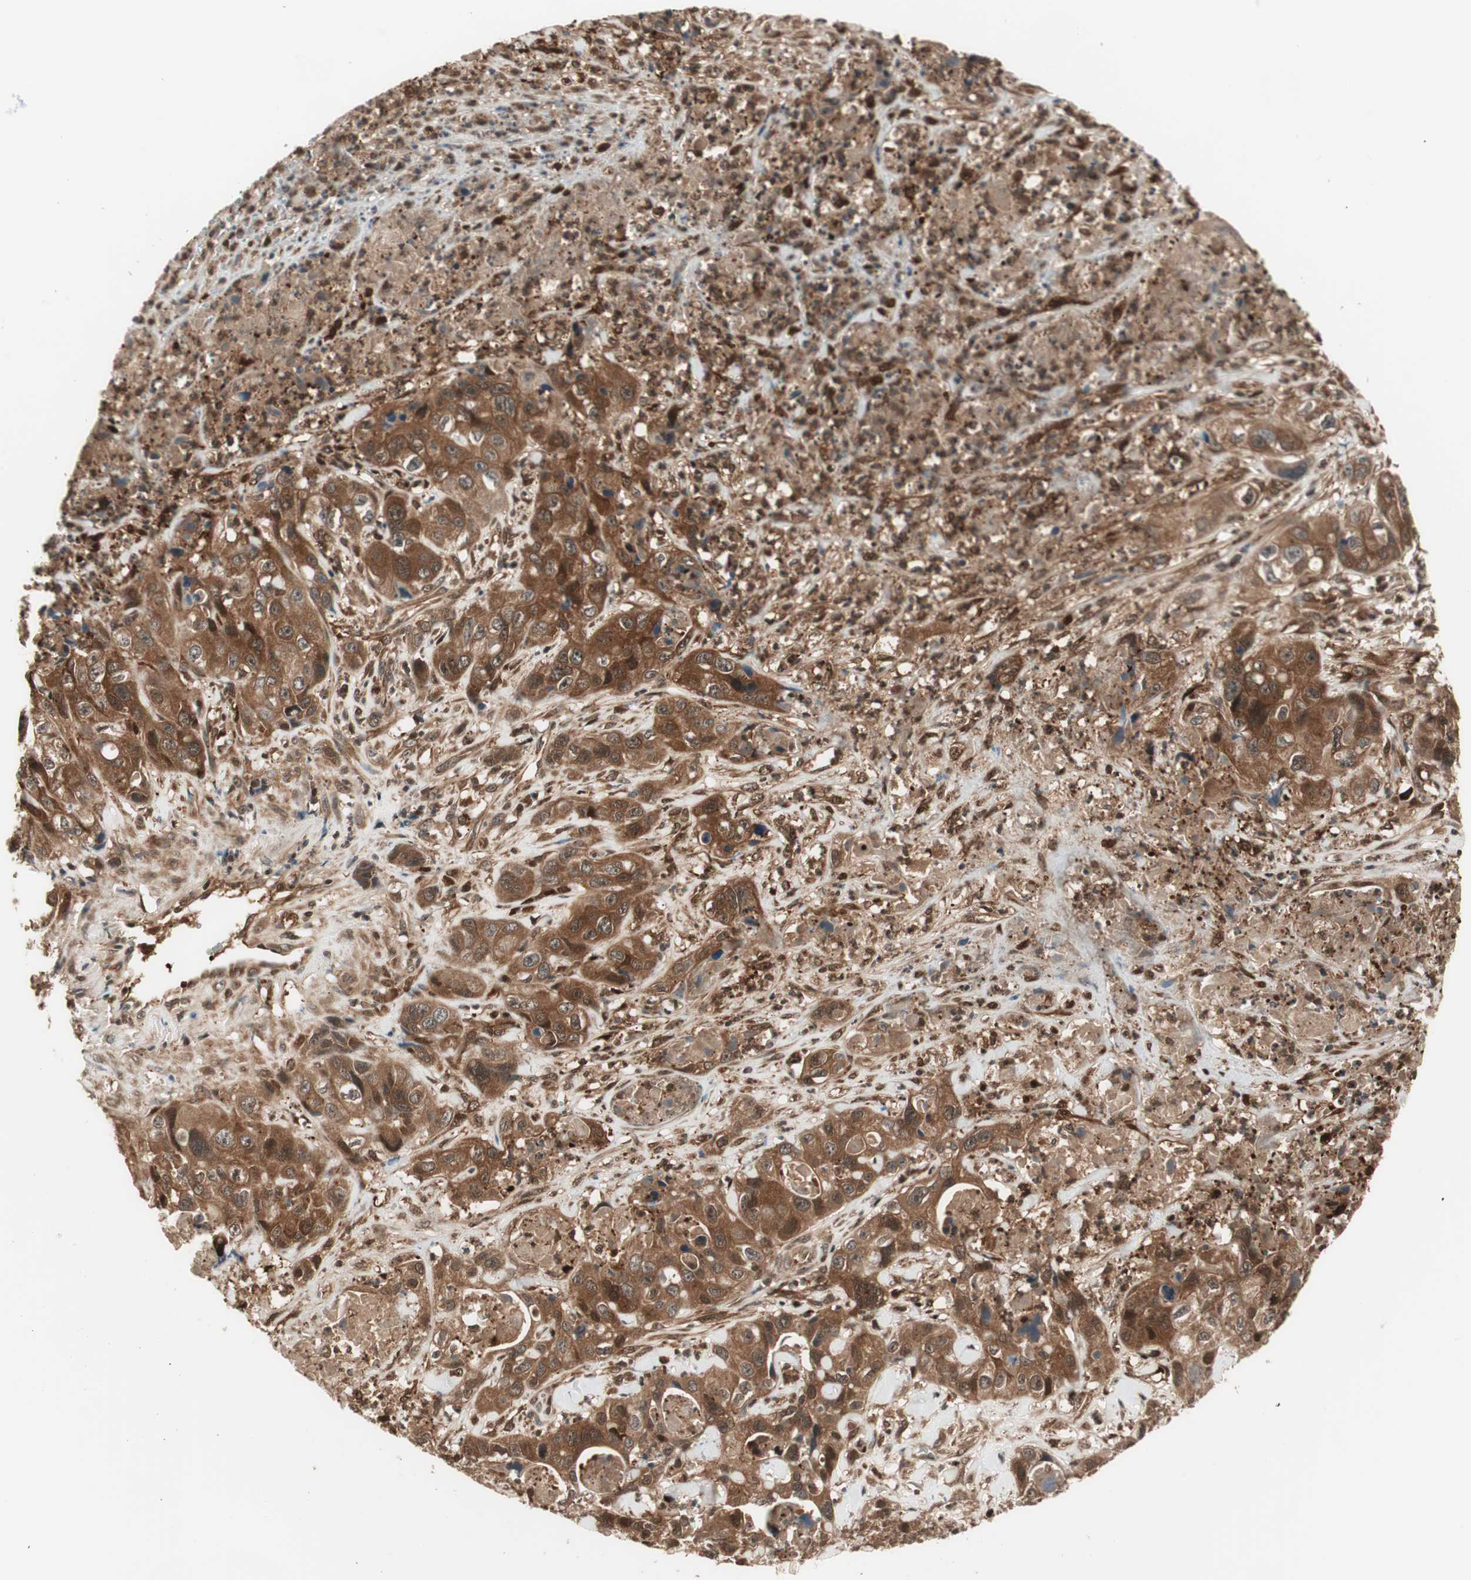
{"staining": {"intensity": "strong", "quantity": ">75%", "location": "cytoplasmic/membranous"}, "tissue": "liver cancer", "cell_type": "Tumor cells", "image_type": "cancer", "snomed": [{"axis": "morphology", "description": "Cholangiocarcinoma"}, {"axis": "topography", "description": "Liver"}], "caption": "This is an image of immunohistochemistry (IHC) staining of liver cholangiocarcinoma, which shows strong positivity in the cytoplasmic/membranous of tumor cells.", "gene": "PRKG2", "patient": {"sex": "female", "age": 61}}